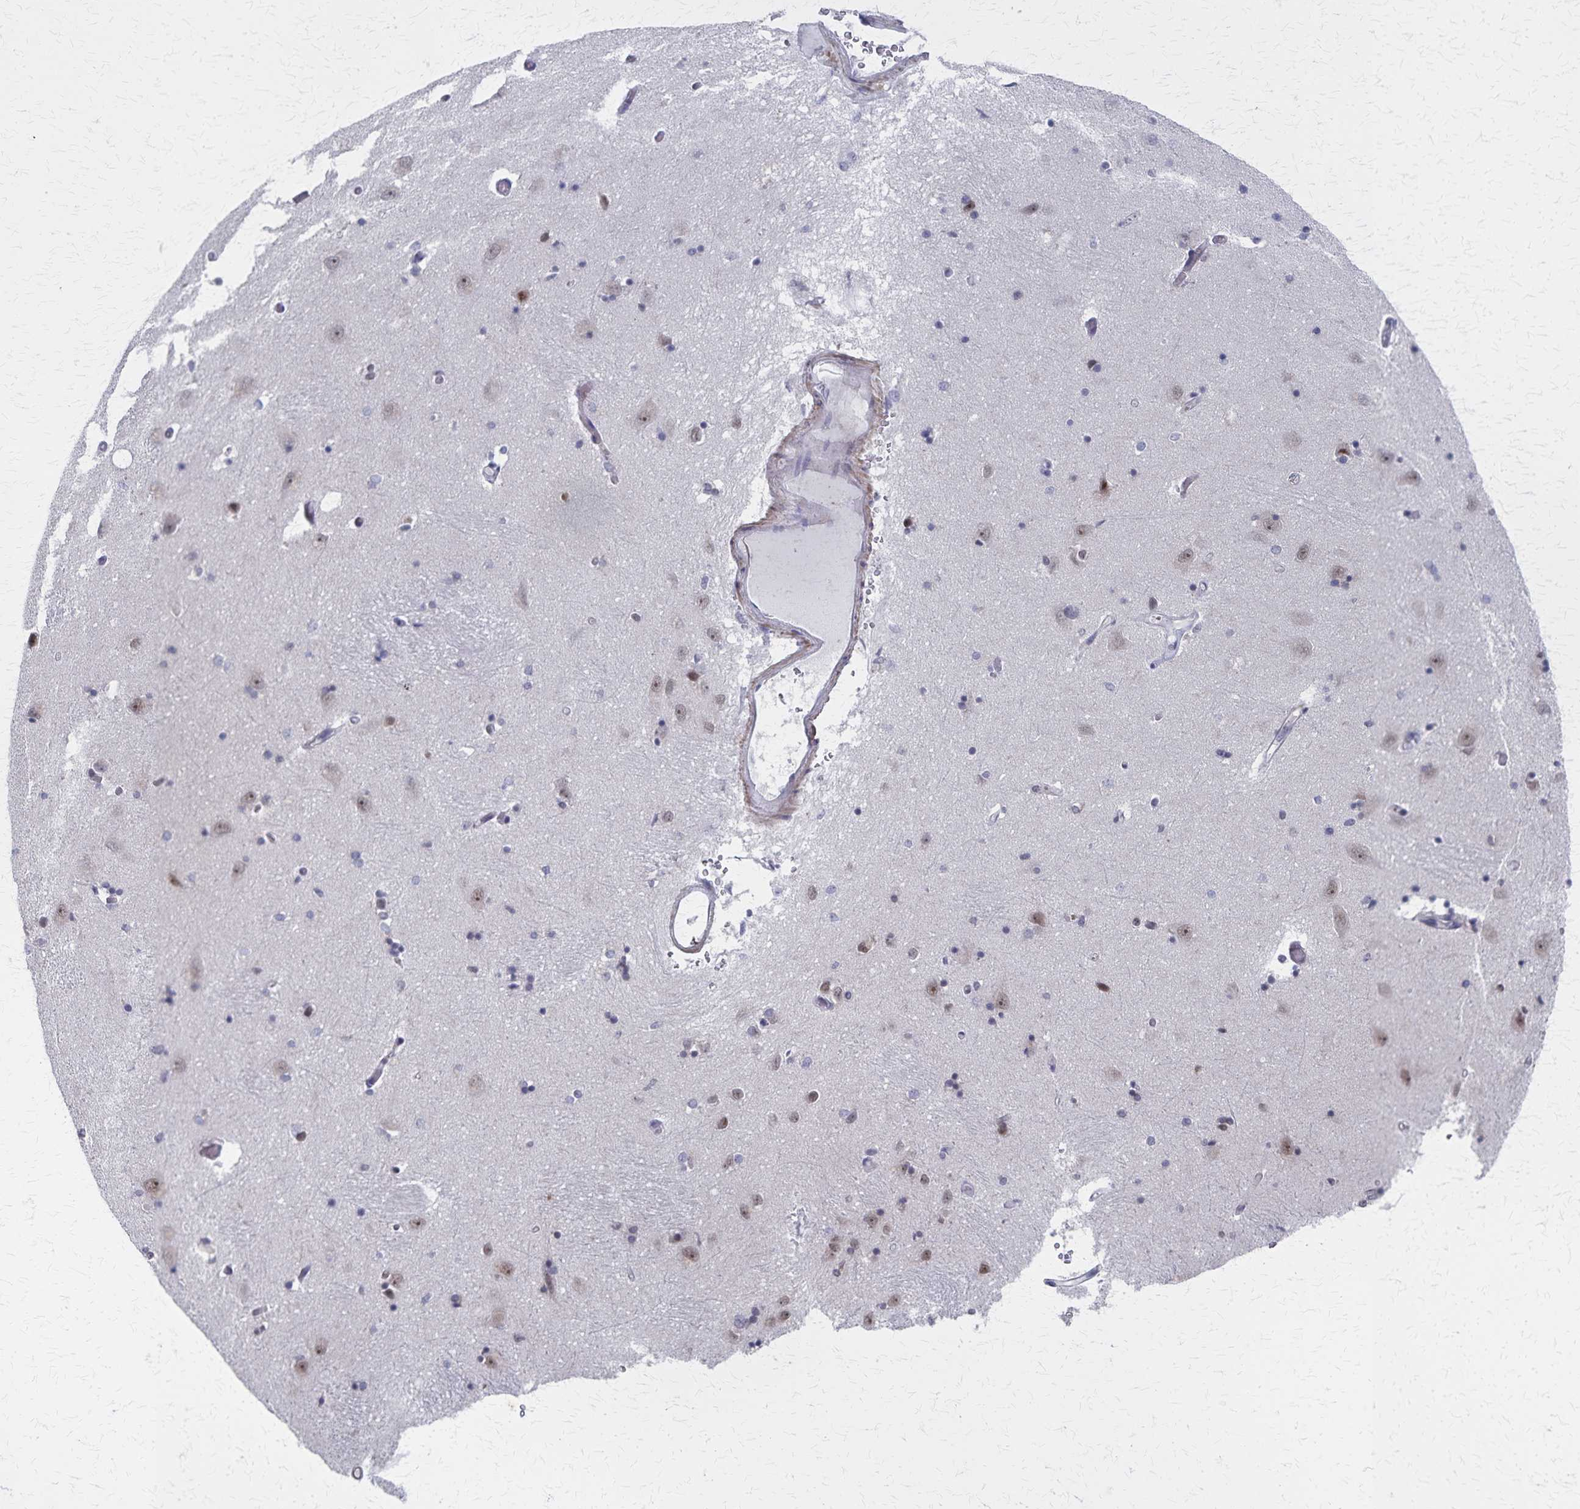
{"staining": {"intensity": "negative", "quantity": "none", "location": "none"}, "tissue": "caudate", "cell_type": "Glial cells", "image_type": "normal", "snomed": [{"axis": "morphology", "description": "Normal tissue, NOS"}, {"axis": "topography", "description": "Lateral ventricle wall"}, {"axis": "topography", "description": "Hippocampus"}], "caption": "Glial cells show no significant protein positivity in normal caudate.", "gene": "GTF2B", "patient": {"sex": "female", "age": 63}}